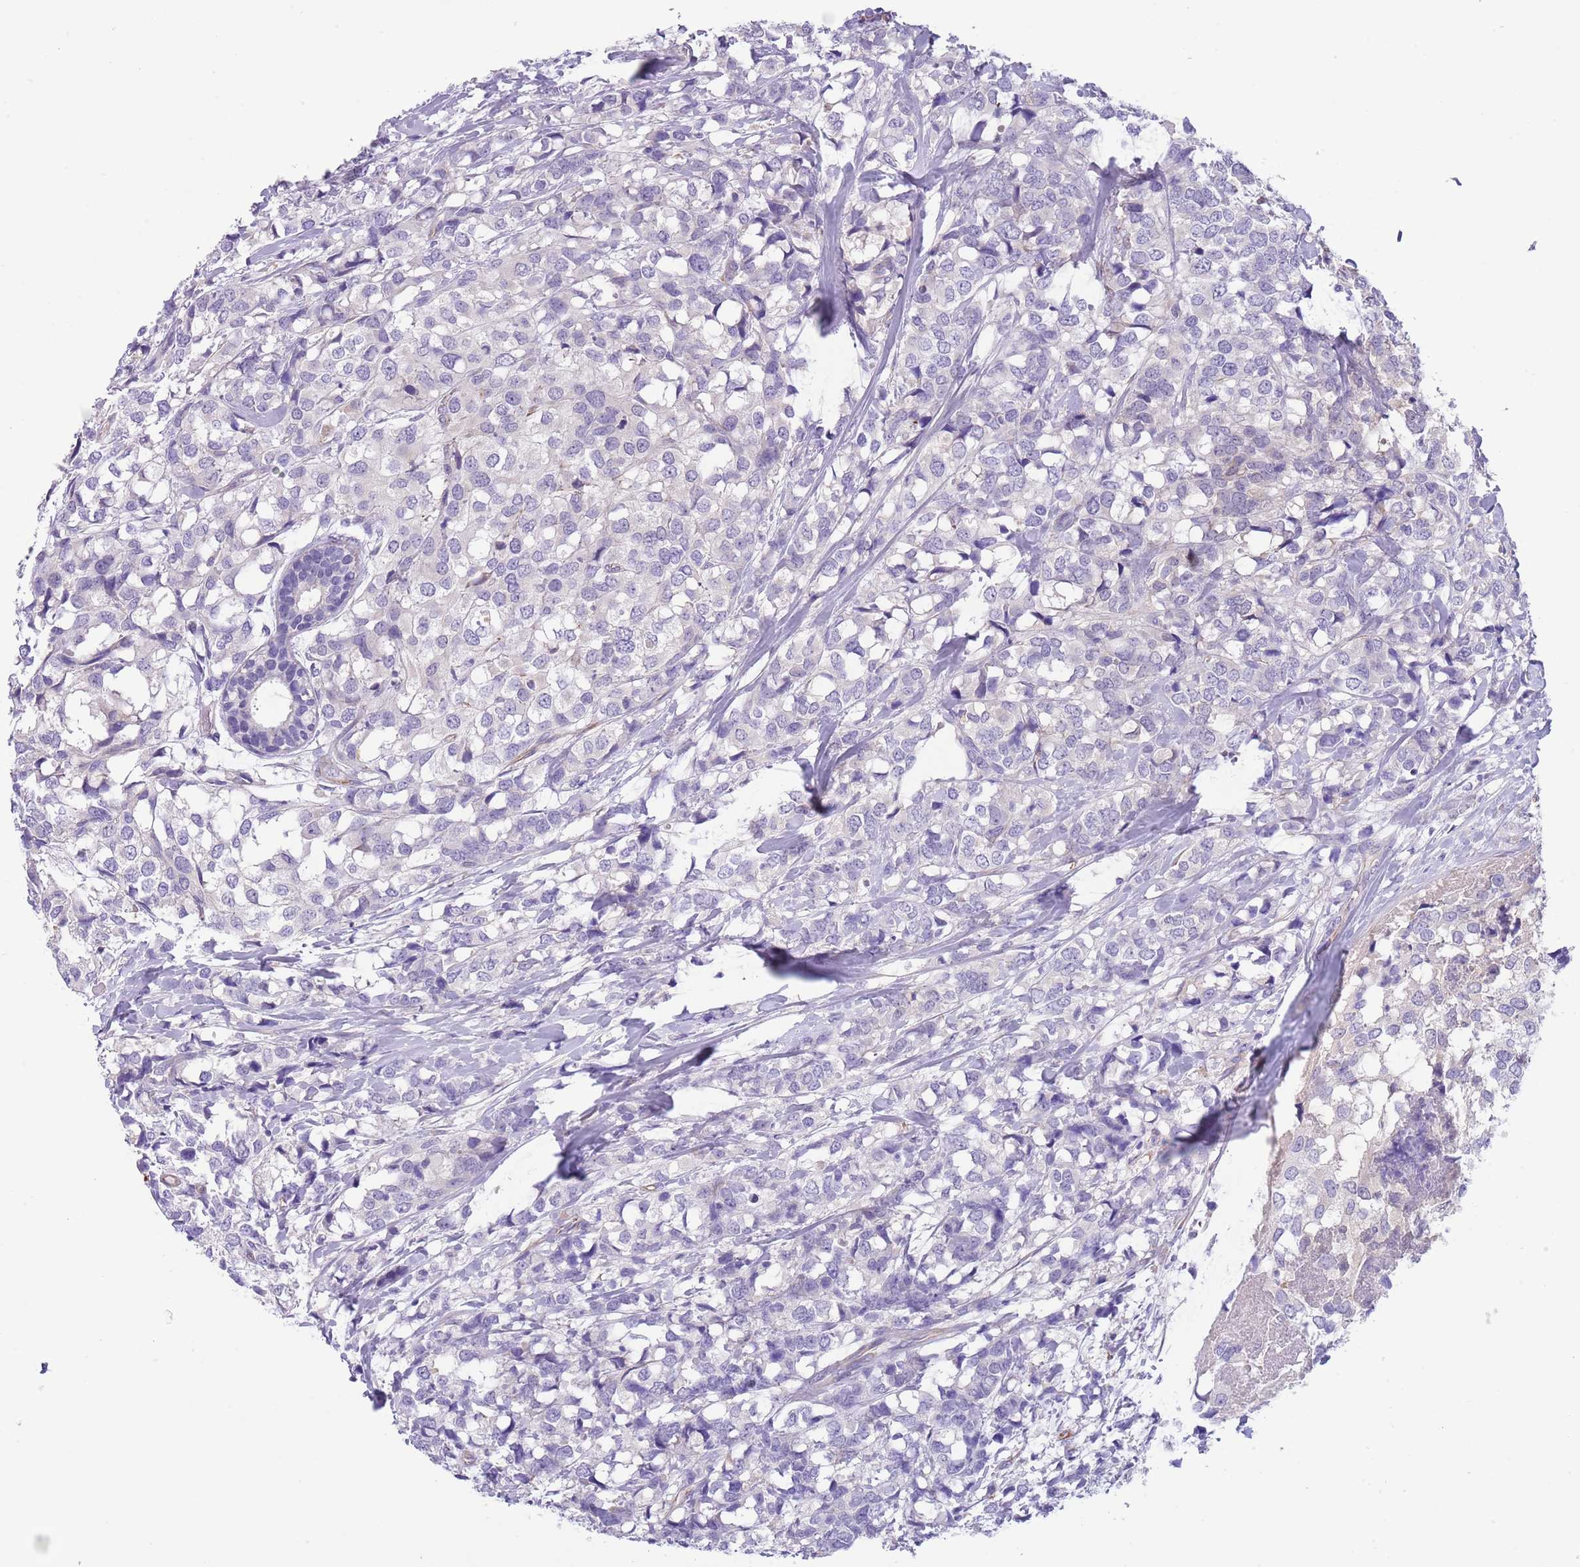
{"staining": {"intensity": "negative", "quantity": "none", "location": "none"}, "tissue": "breast cancer", "cell_type": "Tumor cells", "image_type": "cancer", "snomed": [{"axis": "morphology", "description": "Lobular carcinoma"}, {"axis": "topography", "description": "Breast"}], "caption": "The photomicrograph shows no staining of tumor cells in breast cancer.", "gene": "TSGA13", "patient": {"sex": "female", "age": 59}}